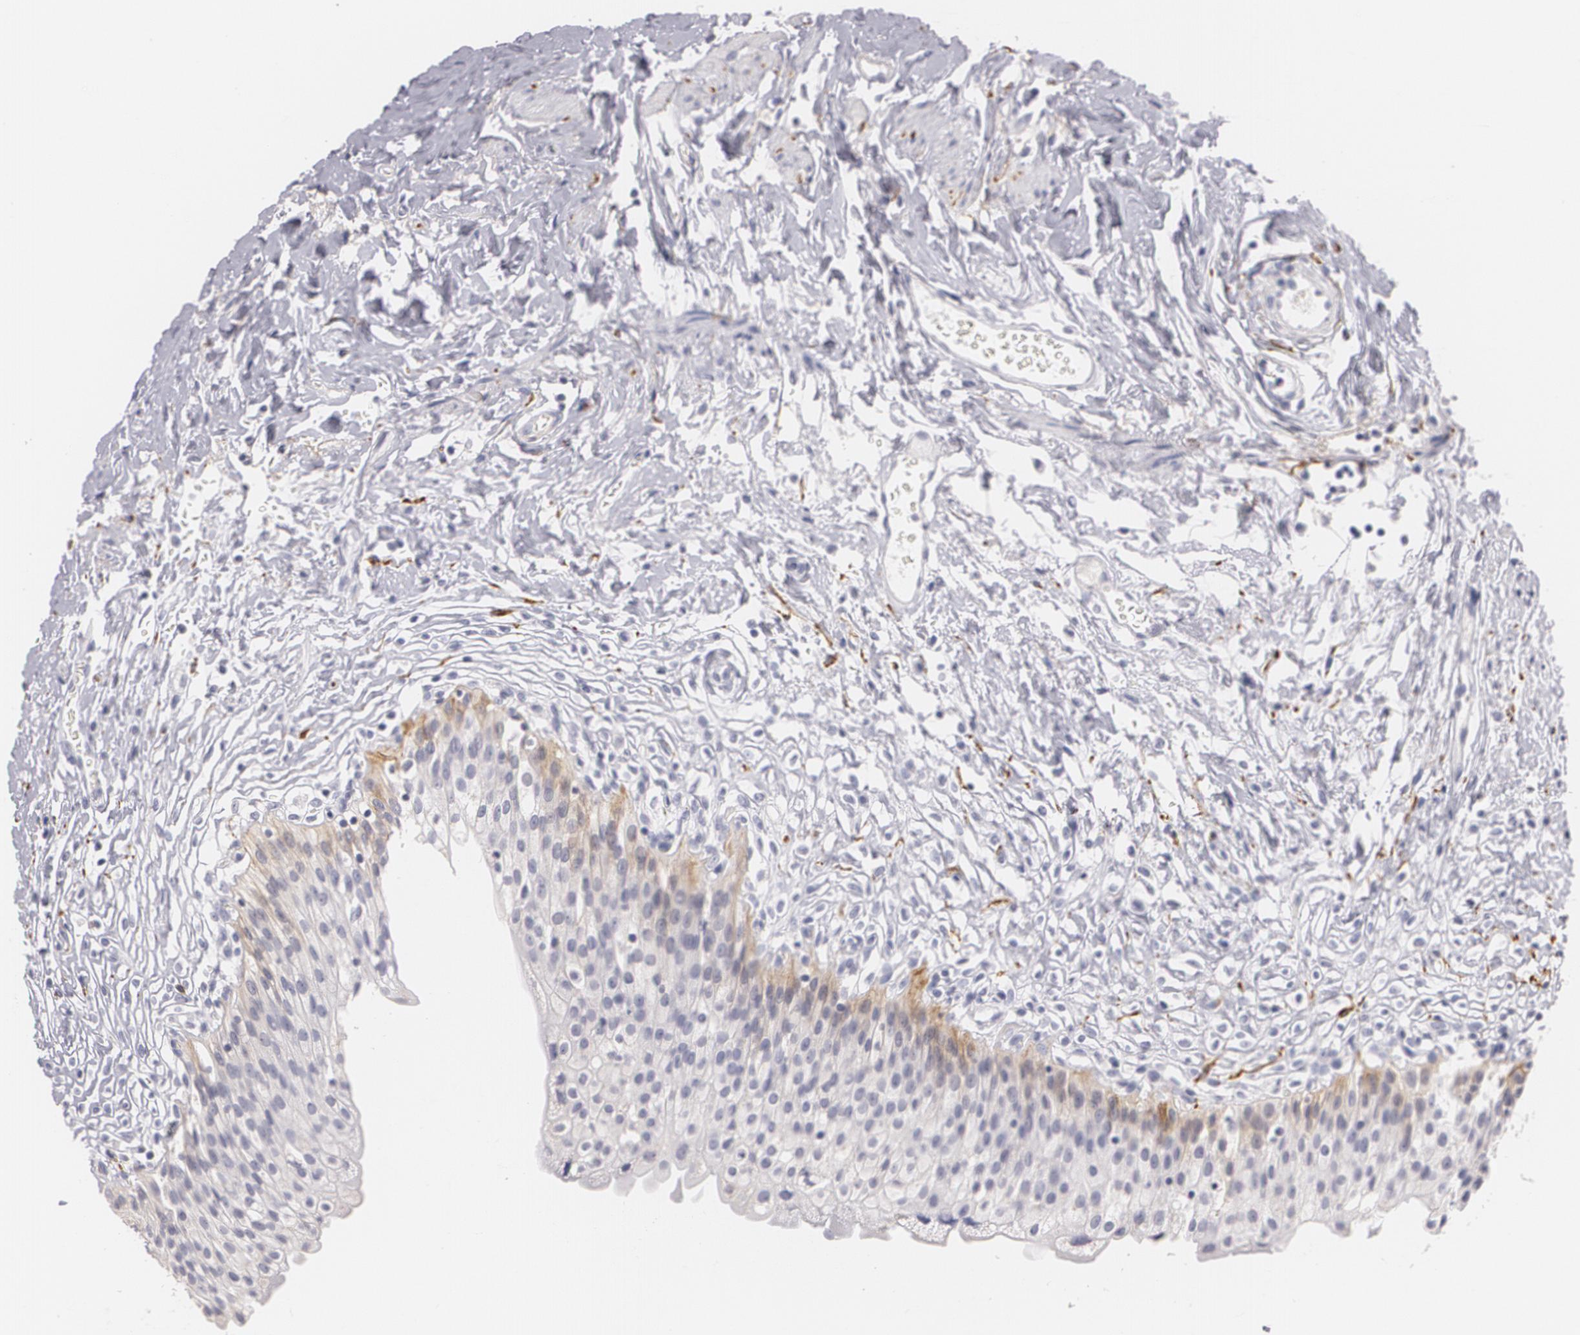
{"staining": {"intensity": "negative", "quantity": "none", "location": "none"}, "tissue": "urinary bladder", "cell_type": "Urothelial cells", "image_type": "normal", "snomed": [{"axis": "morphology", "description": "Normal tissue, NOS"}, {"axis": "topography", "description": "Urinary bladder"}], "caption": "There is no significant expression in urothelial cells of urinary bladder. (DAB (3,3'-diaminobenzidine) immunohistochemistry (IHC) visualized using brightfield microscopy, high magnification).", "gene": "NGFR", "patient": {"sex": "female", "age": 80}}